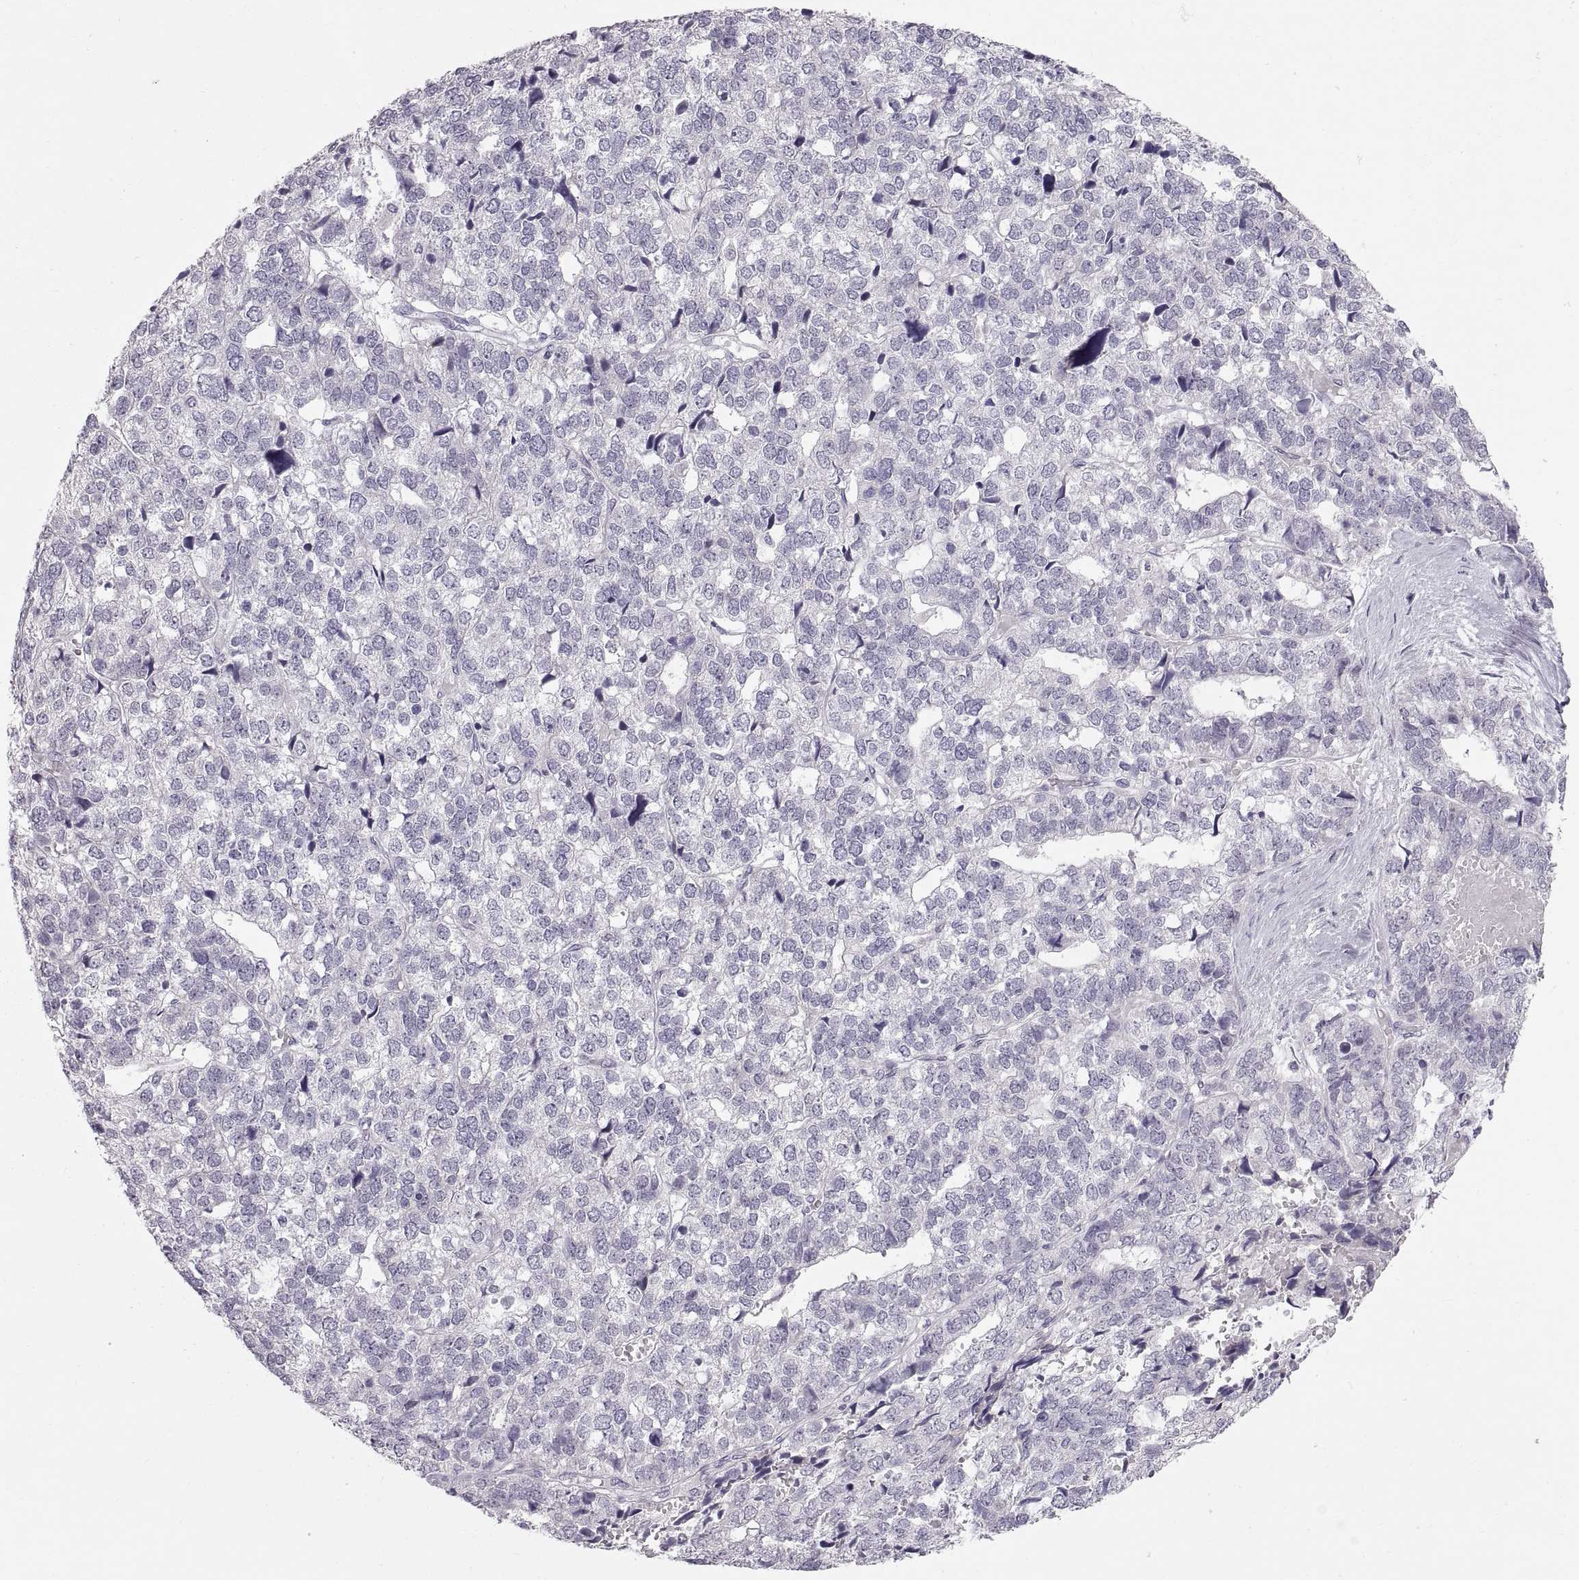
{"staining": {"intensity": "negative", "quantity": "none", "location": "none"}, "tissue": "stomach cancer", "cell_type": "Tumor cells", "image_type": "cancer", "snomed": [{"axis": "morphology", "description": "Adenocarcinoma, NOS"}, {"axis": "topography", "description": "Stomach"}], "caption": "DAB immunohistochemical staining of stomach cancer (adenocarcinoma) displays no significant expression in tumor cells. (DAB (3,3'-diaminobenzidine) immunohistochemistry visualized using brightfield microscopy, high magnification).", "gene": "SPACDR", "patient": {"sex": "male", "age": 69}}